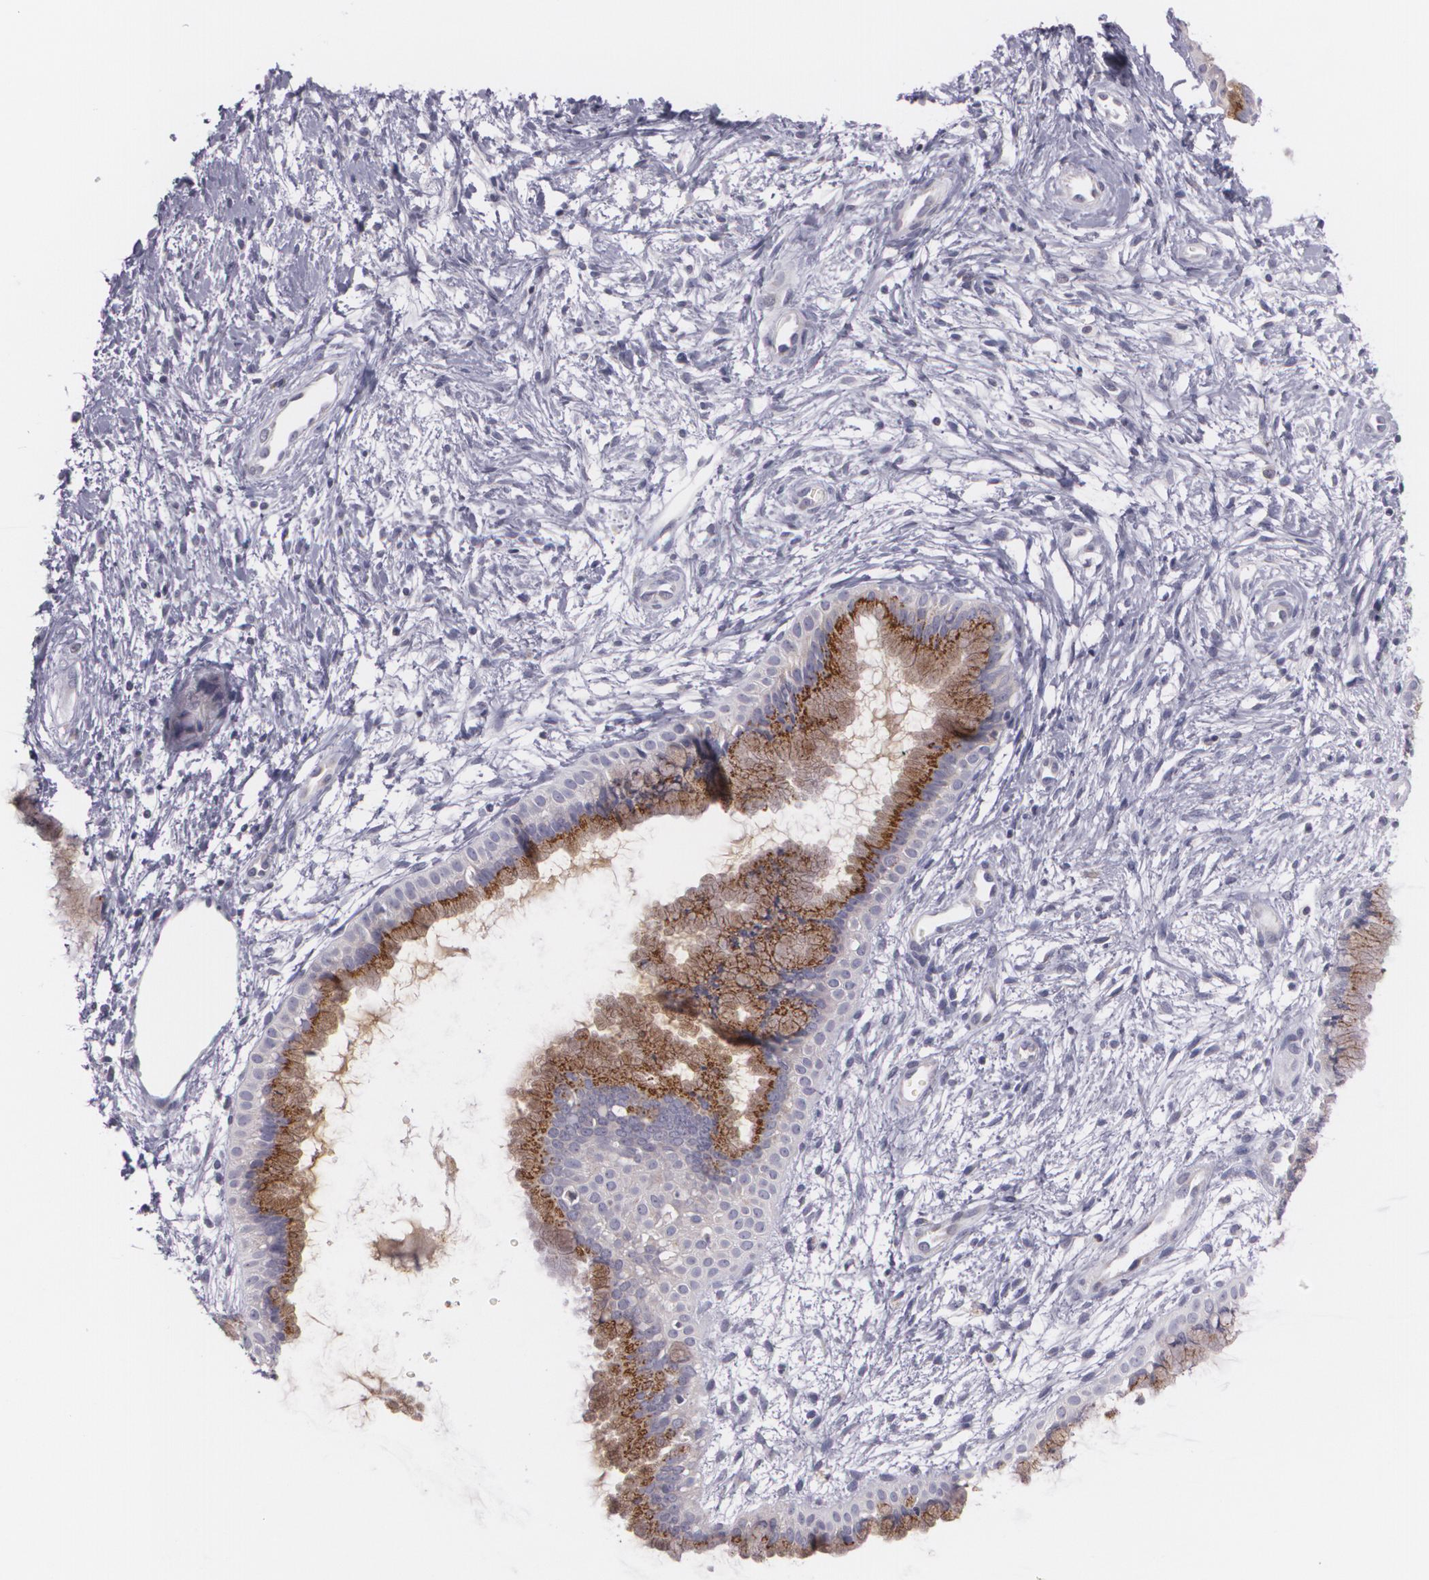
{"staining": {"intensity": "strong", "quantity": ">75%", "location": "cytoplasmic/membranous"}, "tissue": "cervix", "cell_type": "Glandular cells", "image_type": "normal", "snomed": [{"axis": "morphology", "description": "Normal tissue, NOS"}, {"axis": "topography", "description": "Cervix"}], "caption": "Immunohistochemical staining of normal human cervix exhibits strong cytoplasmic/membranous protein staining in approximately >75% of glandular cells.", "gene": "CILK1", "patient": {"sex": "female", "age": 39}}